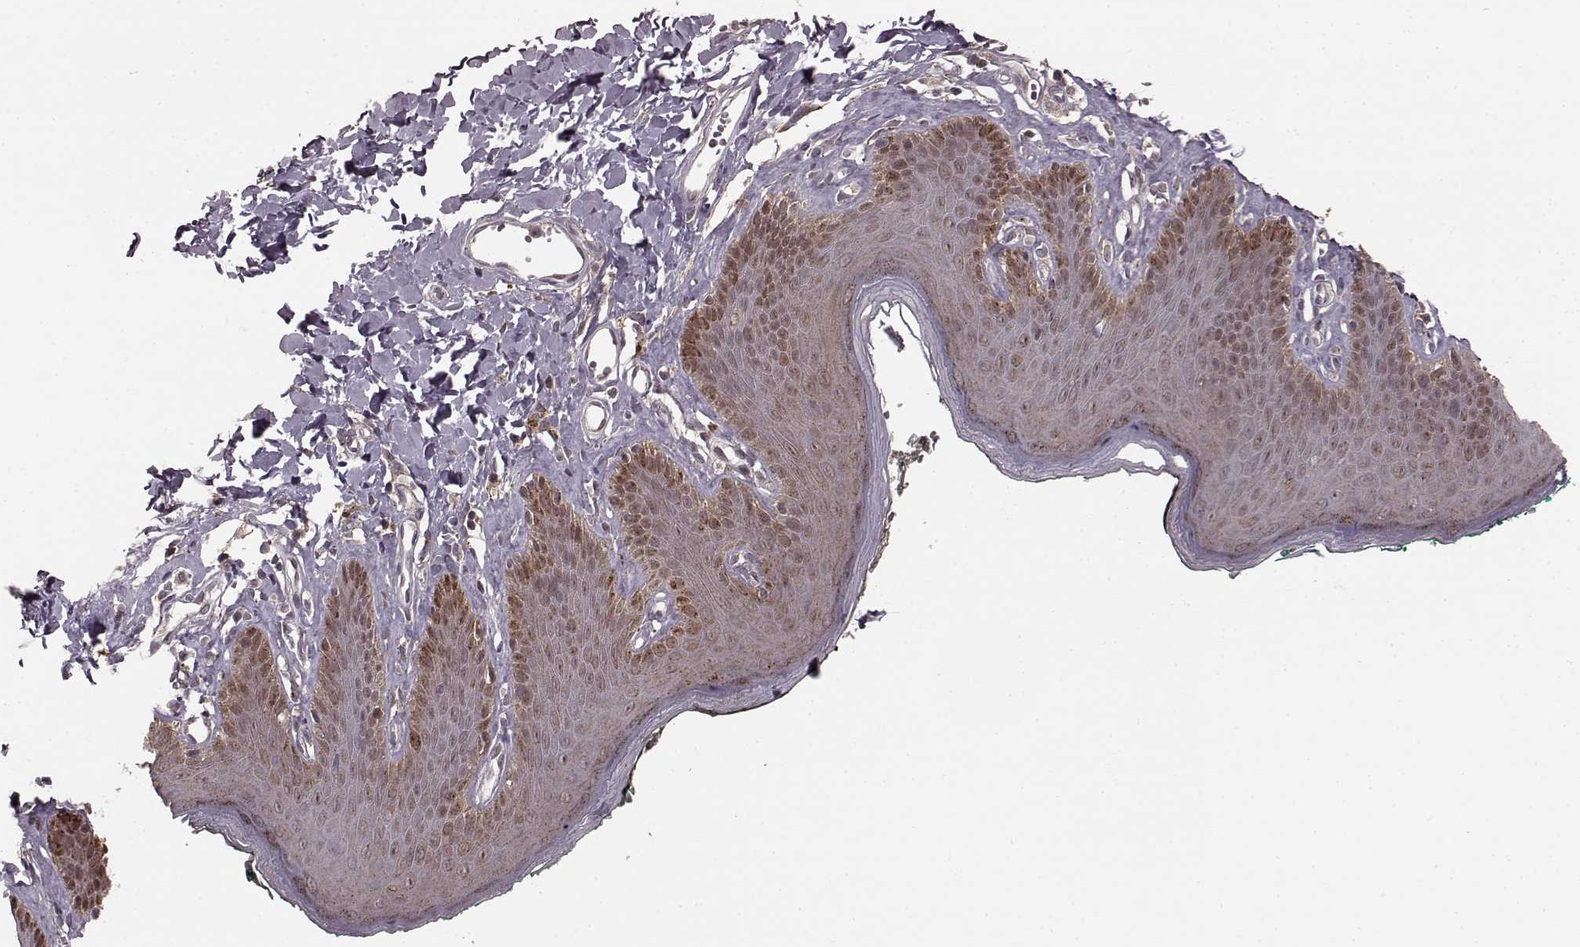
{"staining": {"intensity": "weak", "quantity": "25%-75%", "location": "cytoplasmic/membranous,nuclear"}, "tissue": "skin", "cell_type": "Epidermal cells", "image_type": "normal", "snomed": [{"axis": "morphology", "description": "Normal tissue, NOS"}, {"axis": "topography", "description": "Vulva"}, {"axis": "topography", "description": "Peripheral nerve tissue"}], "caption": "There is low levels of weak cytoplasmic/membranous,nuclear positivity in epidermal cells of normal skin, as demonstrated by immunohistochemical staining (brown color).", "gene": "GSS", "patient": {"sex": "female", "age": 66}}